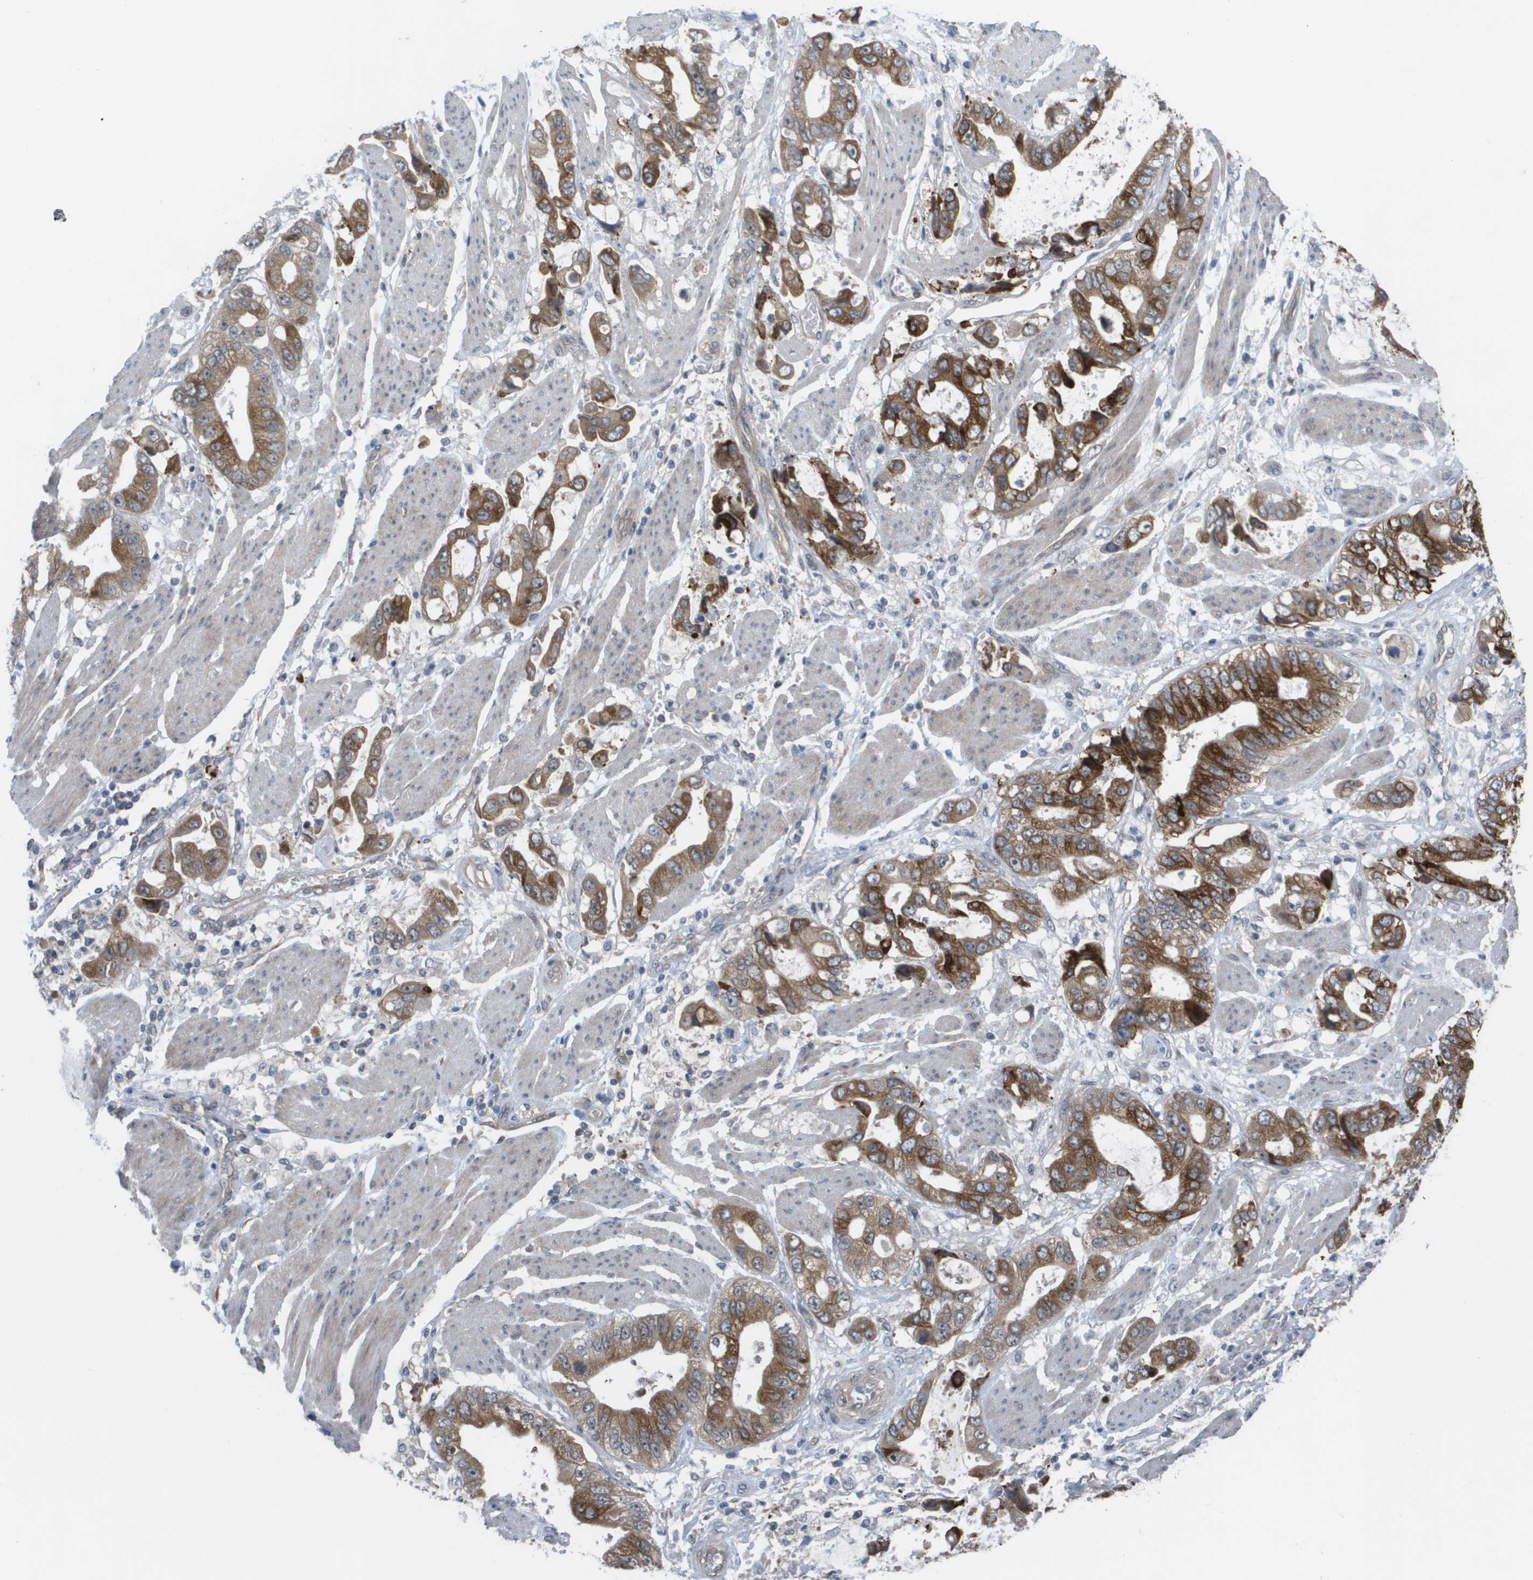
{"staining": {"intensity": "strong", "quantity": ">75%", "location": "cytoplasmic/membranous"}, "tissue": "stomach cancer", "cell_type": "Tumor cells", "image_type": "cancer", "snomed": [{"axis": "morphology", "description": "Normal tissue, NOS"}, {"axis": "morphology", "description": "Adenocarcinoma, NOS"}, {"axis": "topography", "description": "Stomach"}], "caption": "Human stomach cancer (adenocarcinoma) stained with a brown dye reveals strong cytoplasmic/membranous positive staining in about >75% of tumor cells.", "gene": "MTARC2", "patient": {"sex": "male", "age": 62}}